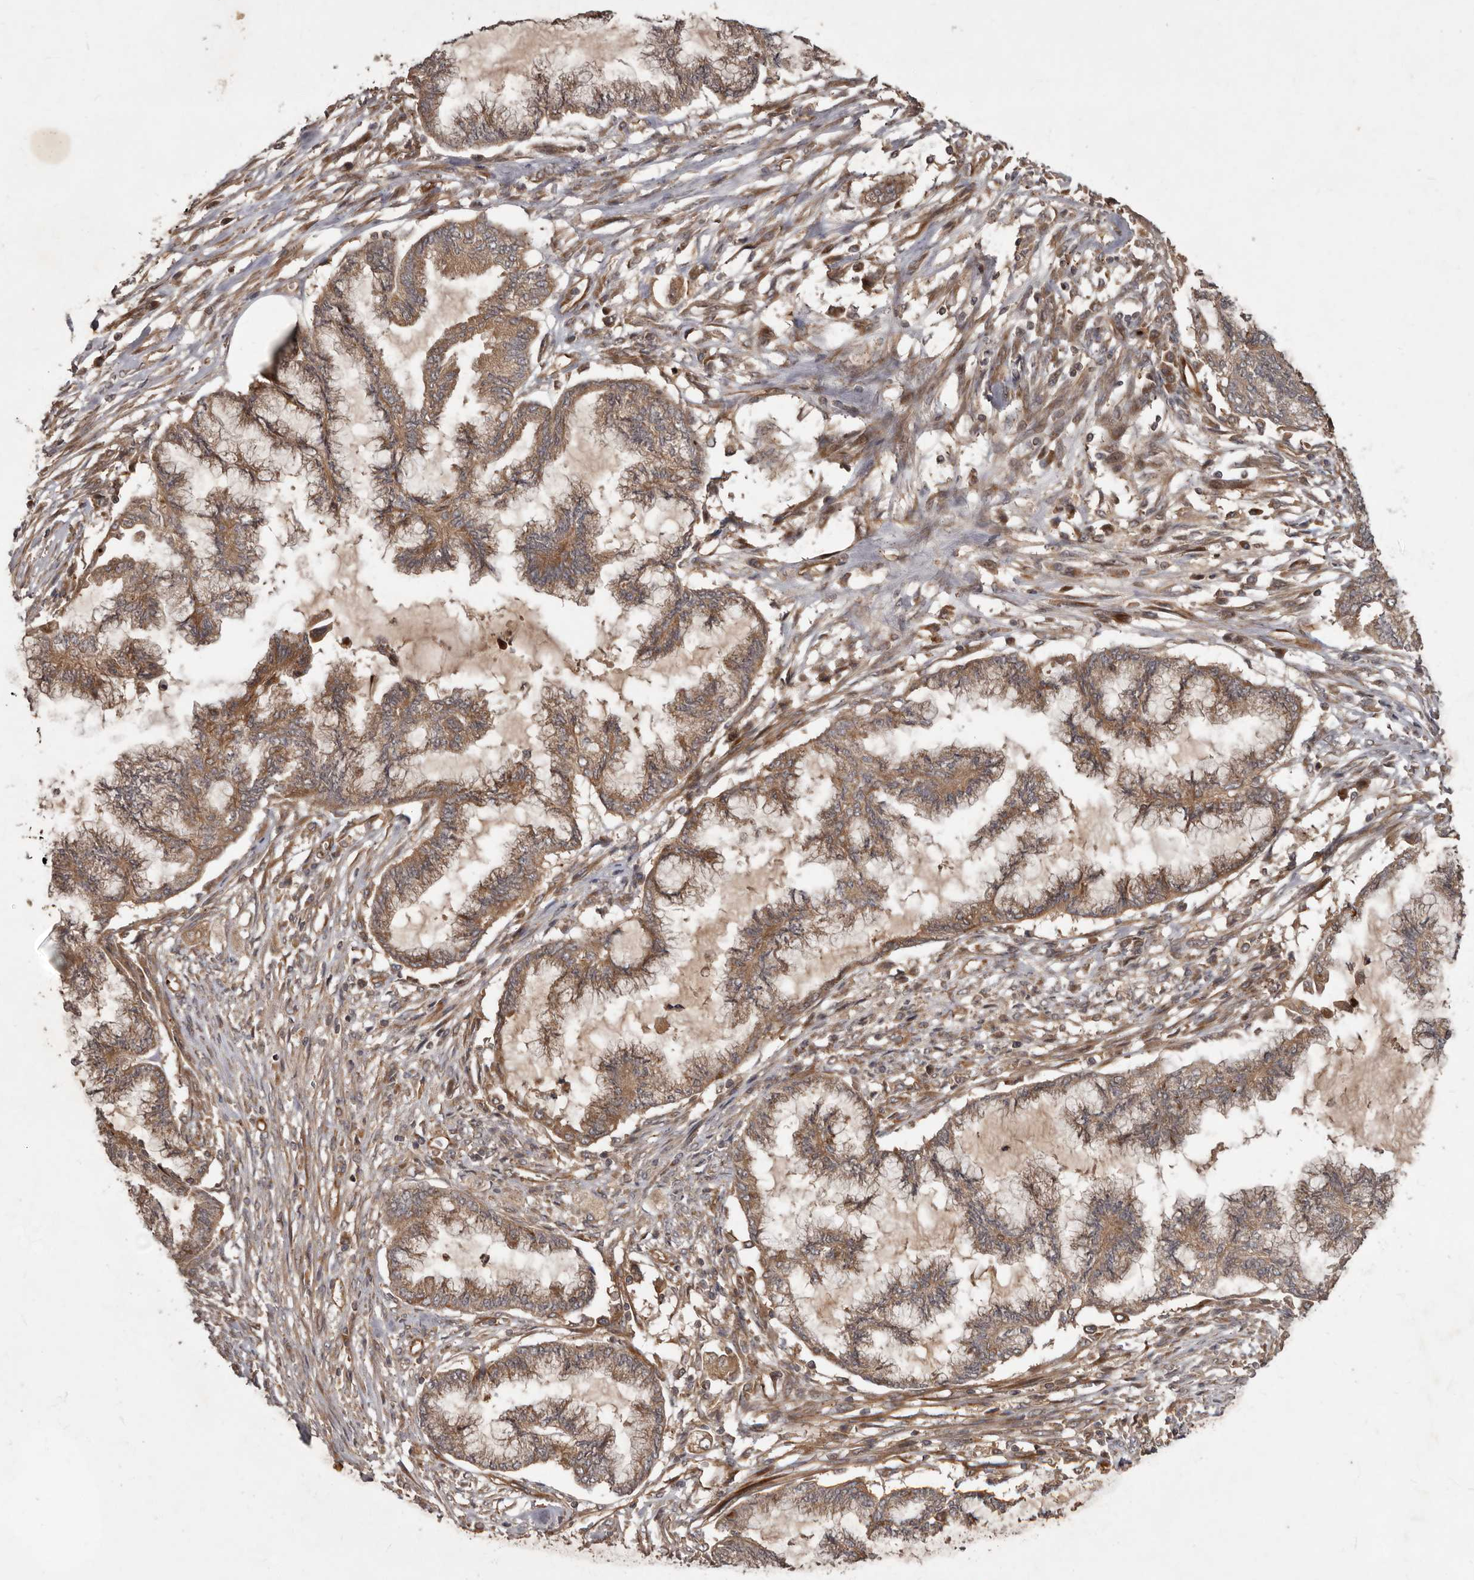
{"staining": {"intensity": "weak", "quantity": ">75%", "location": "cytoplasmic/membranous"}, "tissue": "endometrial cancer", "cell_type": "Tumor cells", "image_type": "cancer", "snomed": [{"axis": "morphology", "description": "Adenocarcinoma, NOS"}, {"axis": "topography", "description": "Endometrium"}], "caption": "Human adenocarcinoma (endometrial) stained for a protein (brown) displays weak cytoplasmic/membranous positive positivity in approximately >75% of tumor cells.", "gene": "STK36", "patient": {"sex": "female", "age": 86}}